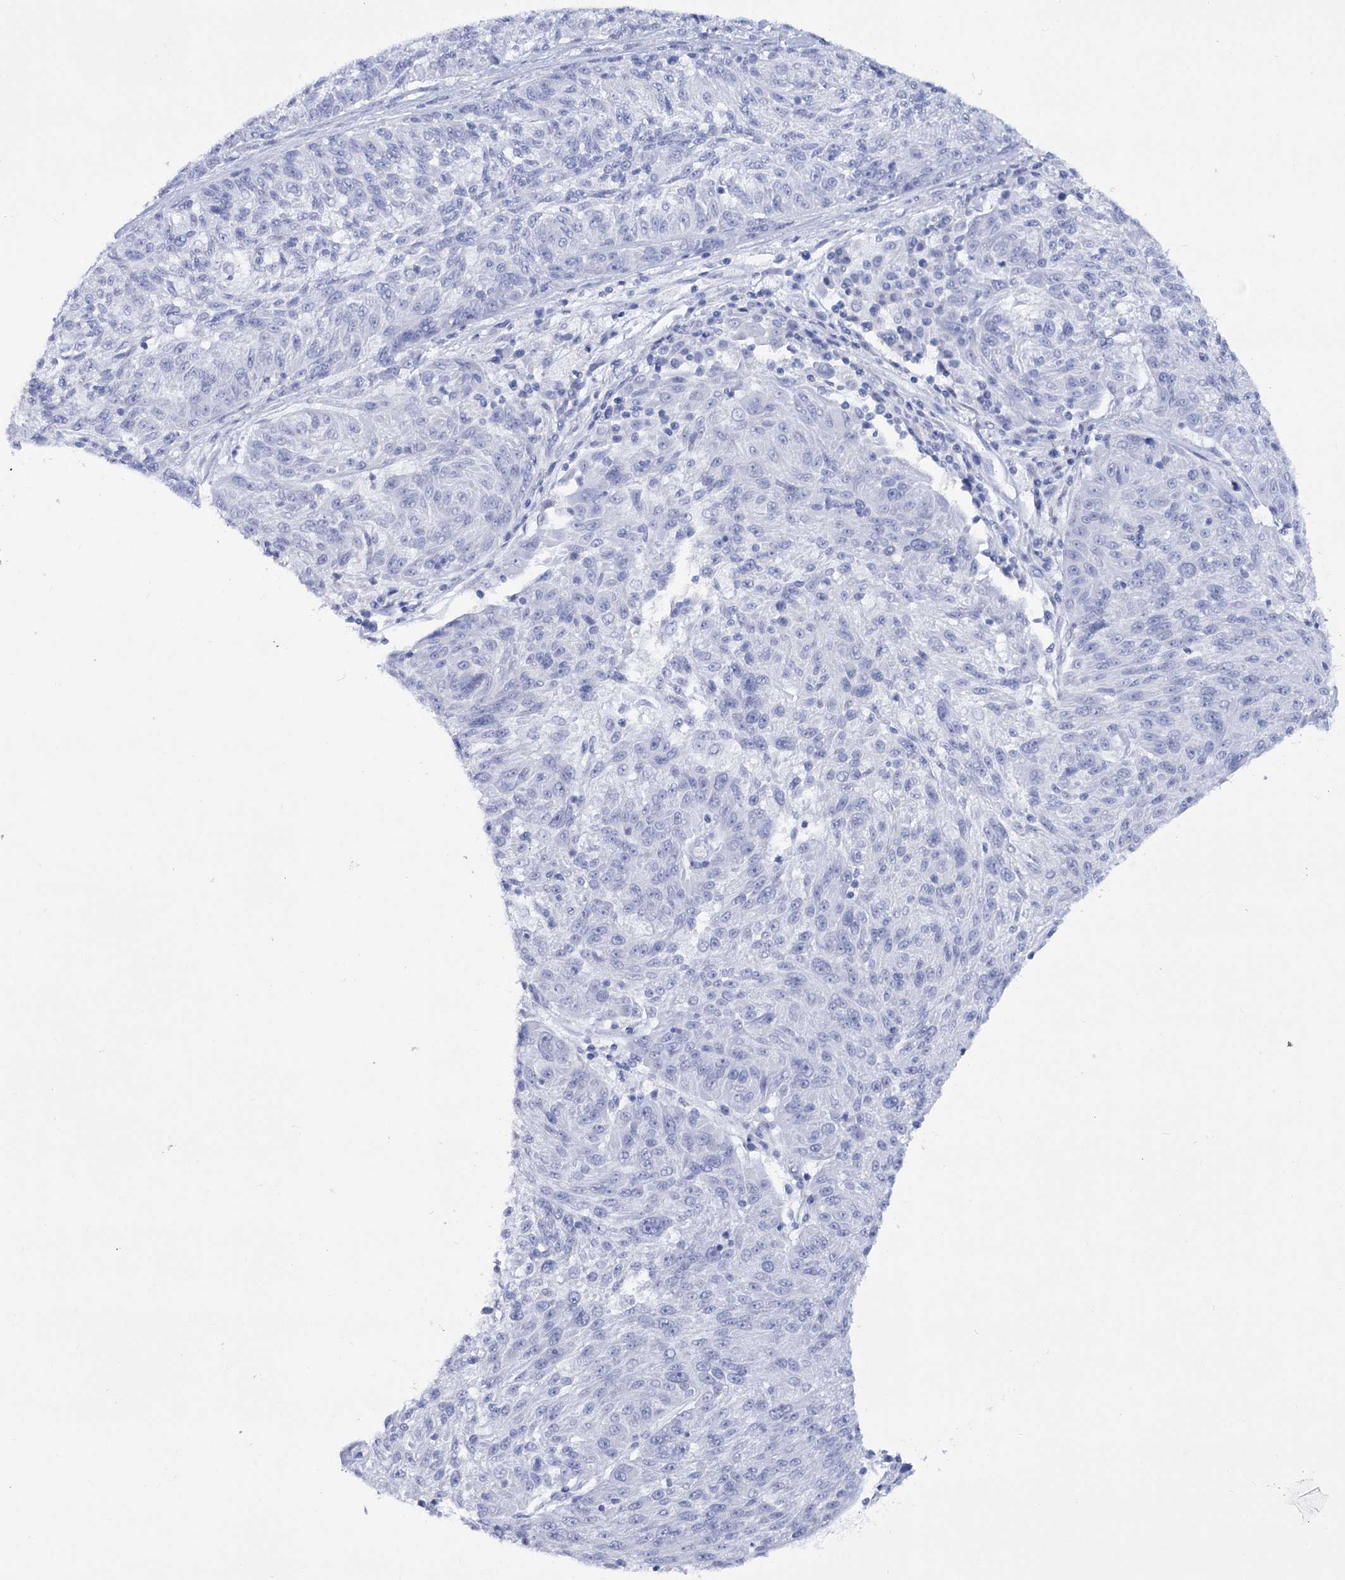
{"staining": {"intensity": "negative", "quantity": "none", "location": "none"}, "tissue": "melanoma", "cell_type": "Tumor cells", "image_type": "cancer", "snomed": [{"axis": "morphology", "description": "Malignant melanoma, NOS"}, {"axis": "topography", "description": "Skin"}], "caption": "Immunohistochemistry micrograph of melanoma stained for a protein (brown), which exhibits no expression in tumor cells.", "gene": "RNF186", "patient": {"sex": "male", "age": 53}}